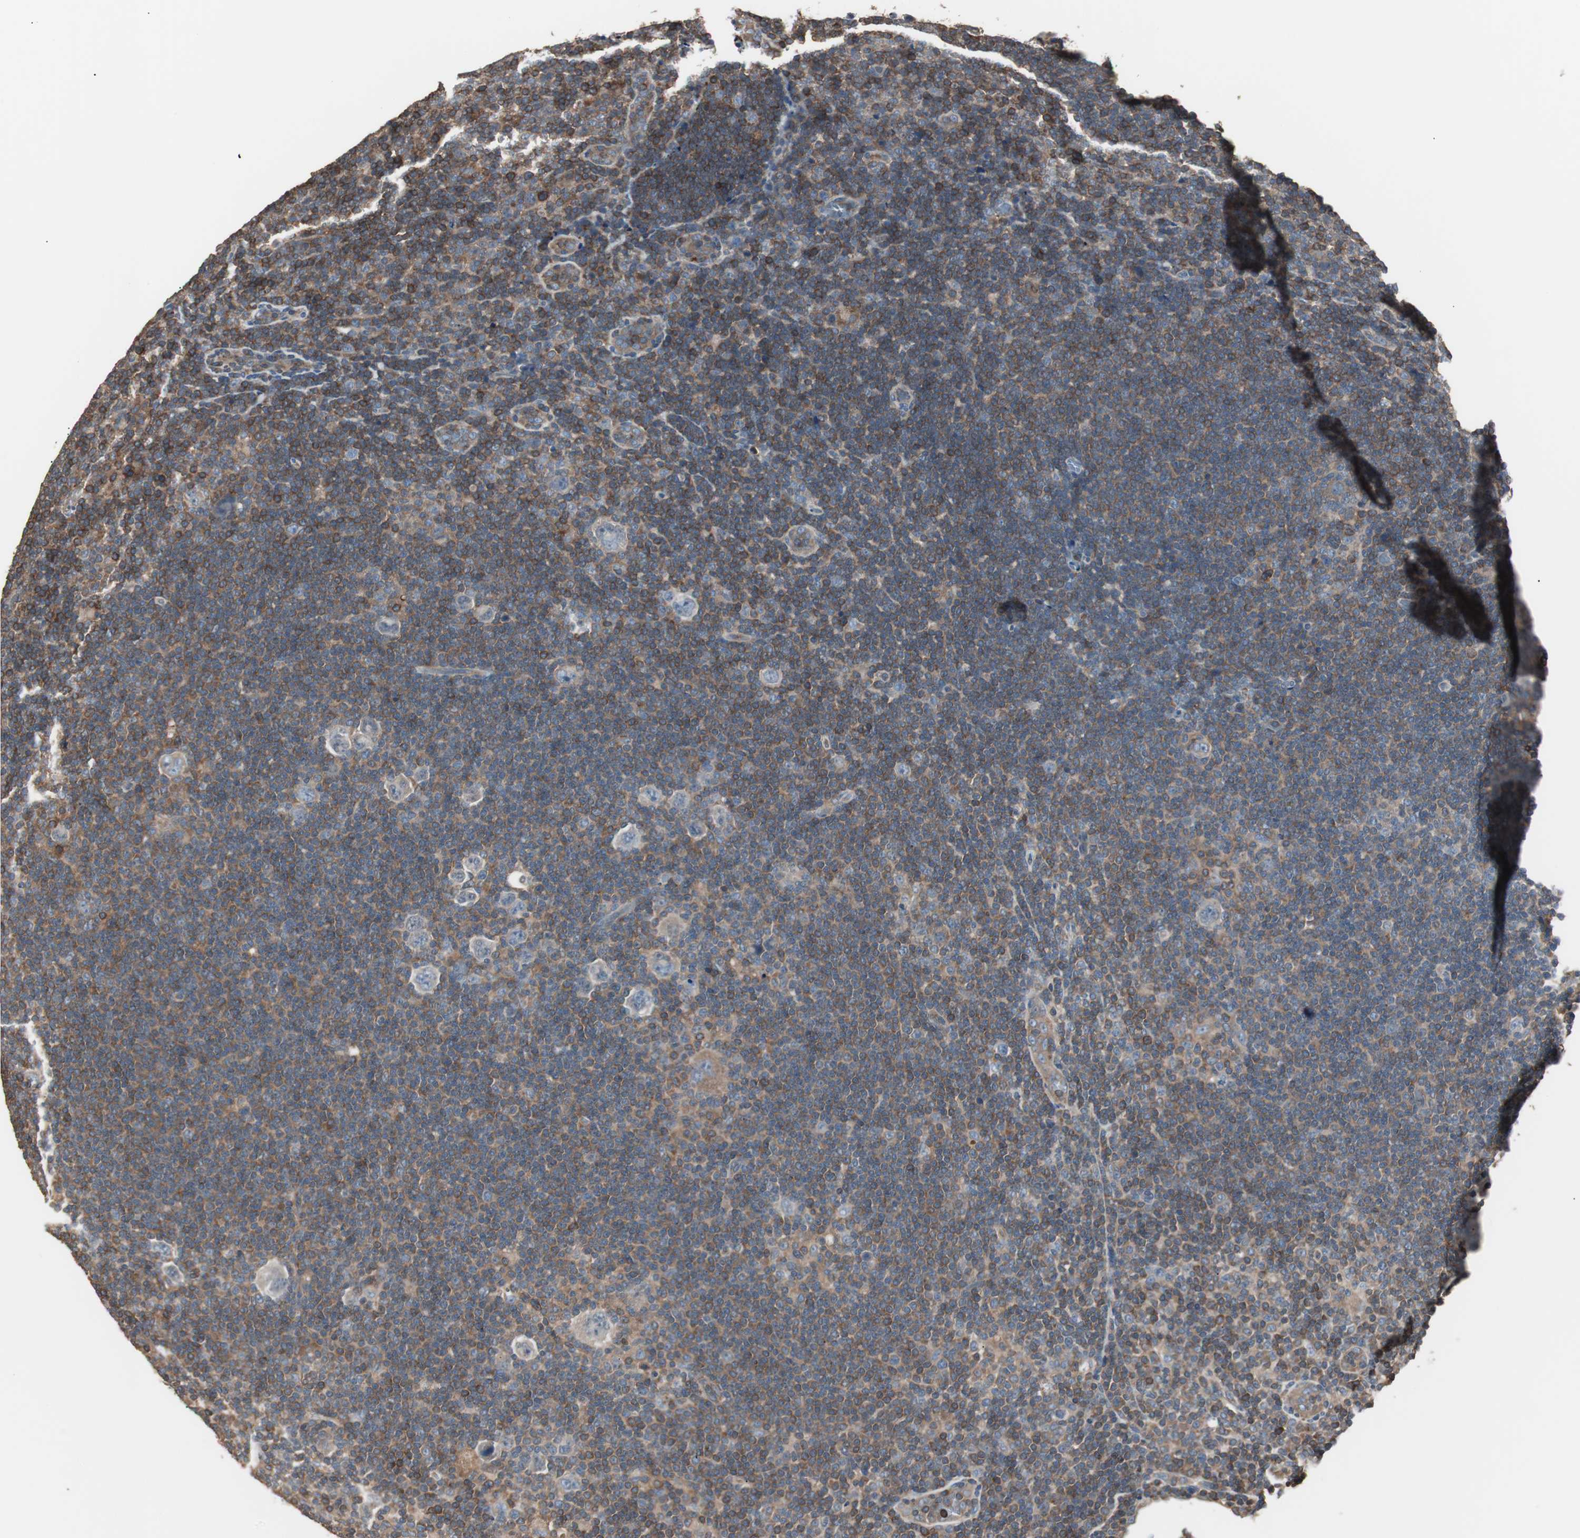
{"staining": {"intensity": "moderate", "quantity": "25%-75%", "location": "cytoplasmic/membranous"}, "tissue": "lymphoma", "cell_type": "Tumor cells", "image_type": "cancer", "snomed": [{"axis": "morphology", "description": "Hodgkin's disease, NOS"}, {"axis": "topography", "description": "Lymph node"}], "caption": "IHC histopathology image of neoplastic tissue: human lymphoma stained using immunohistochemistry demonstrates medium levels of moderate protein expression localized specifically in the cytoplasmic/membranous of tumor cells, appearing as a cytoplasmic/membranous brown color.", "gene": "CAPNS1", "patient": {"sex": "female", "age": 57}}